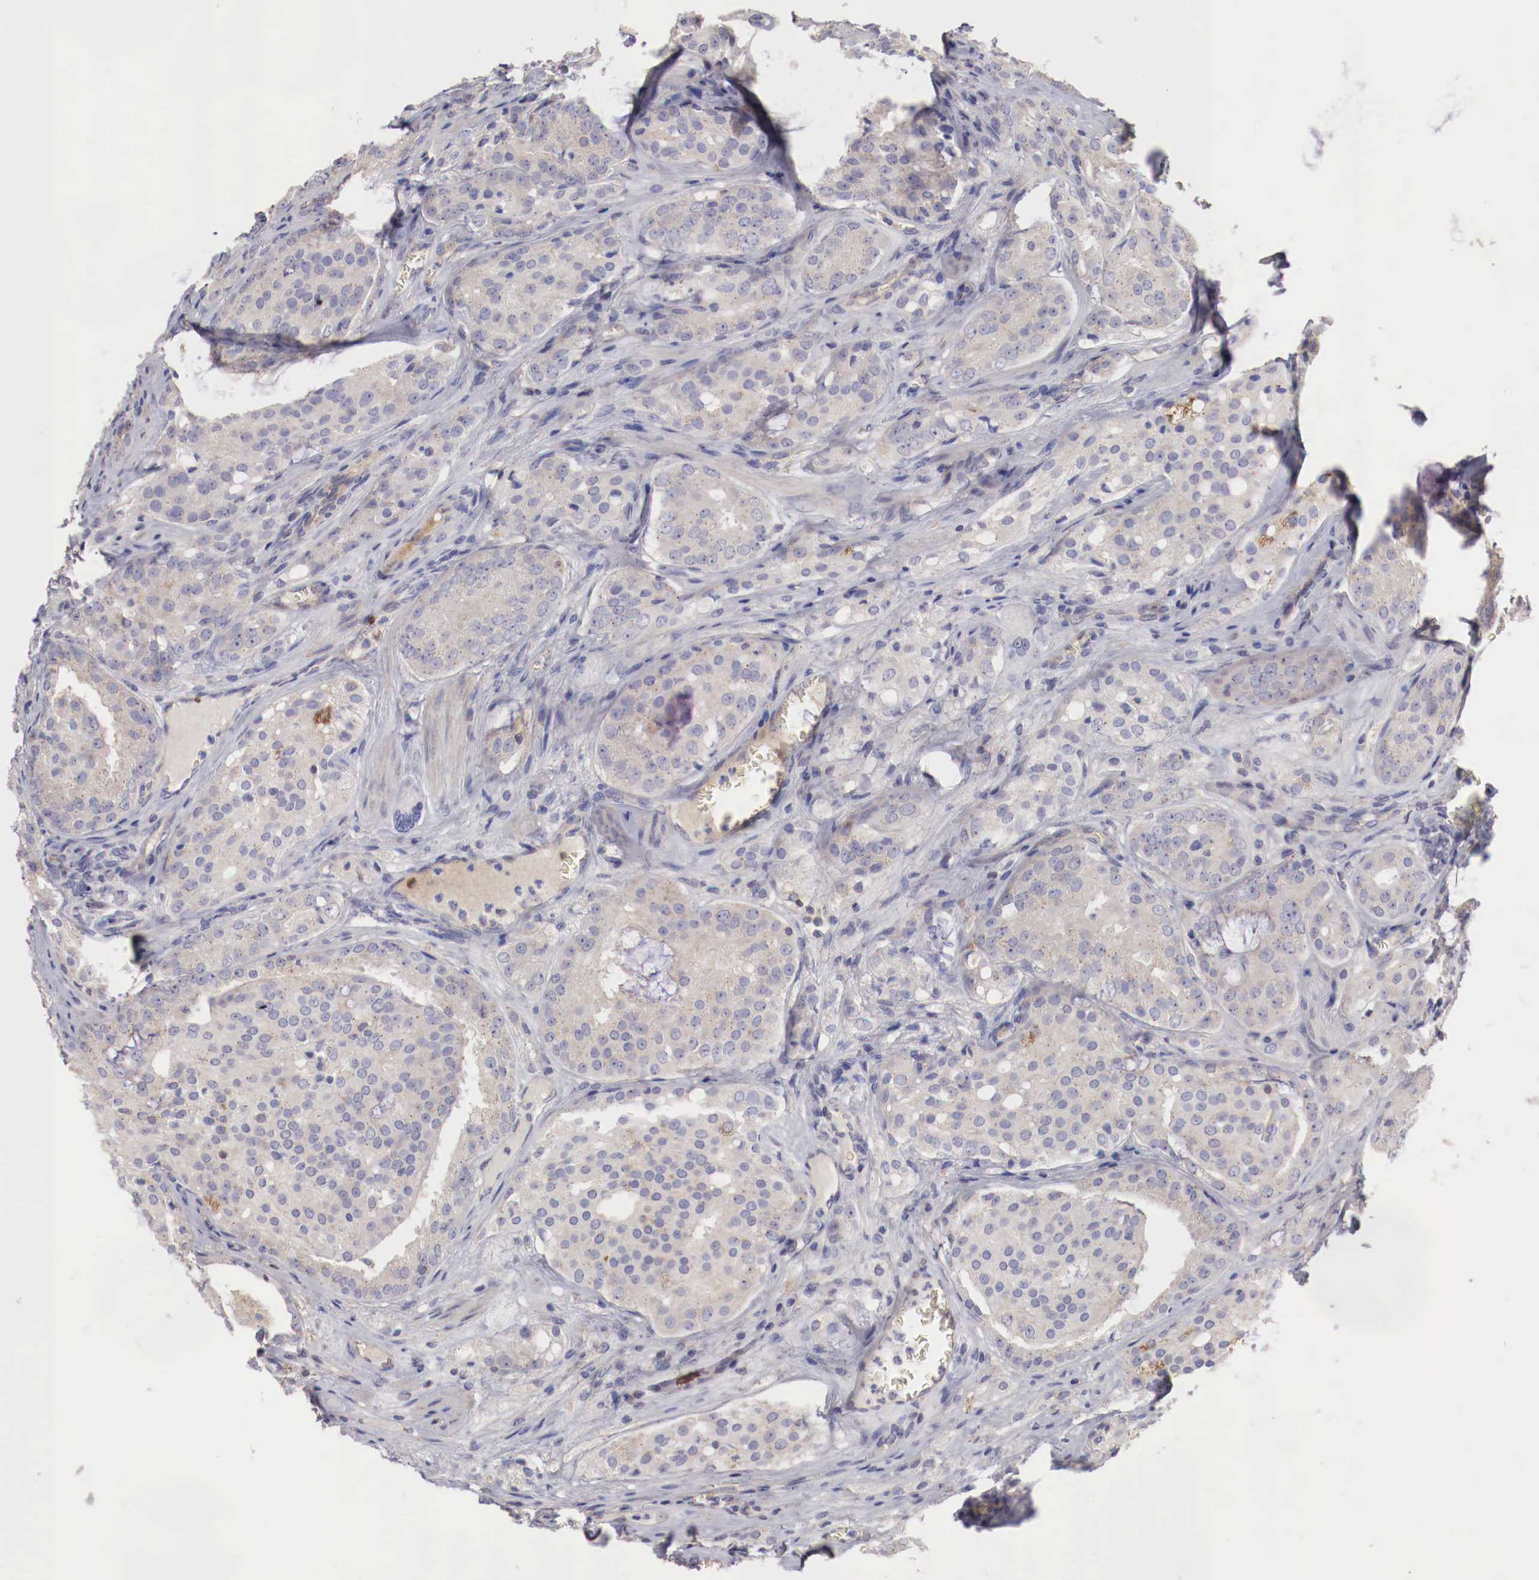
{"staining": {"intensity": "negative", "quantity": "none", "location": "none"}, "tissue": "prostate cancer", "cell_type": "Tumor cells", "image_type": "cancer", "snomed": [{"axis": "morphology", "description": "Adenocarcinoma, Medium grade"}, {"axis": "topography", "description": "Prostate"}], "caption": "Protein analysis of prostate adenocarcinoma (medium-grade) shows no significant staining in tumor cells.", "gene": "PITPNA", "patient": {"sex": "male", "age": 60}}